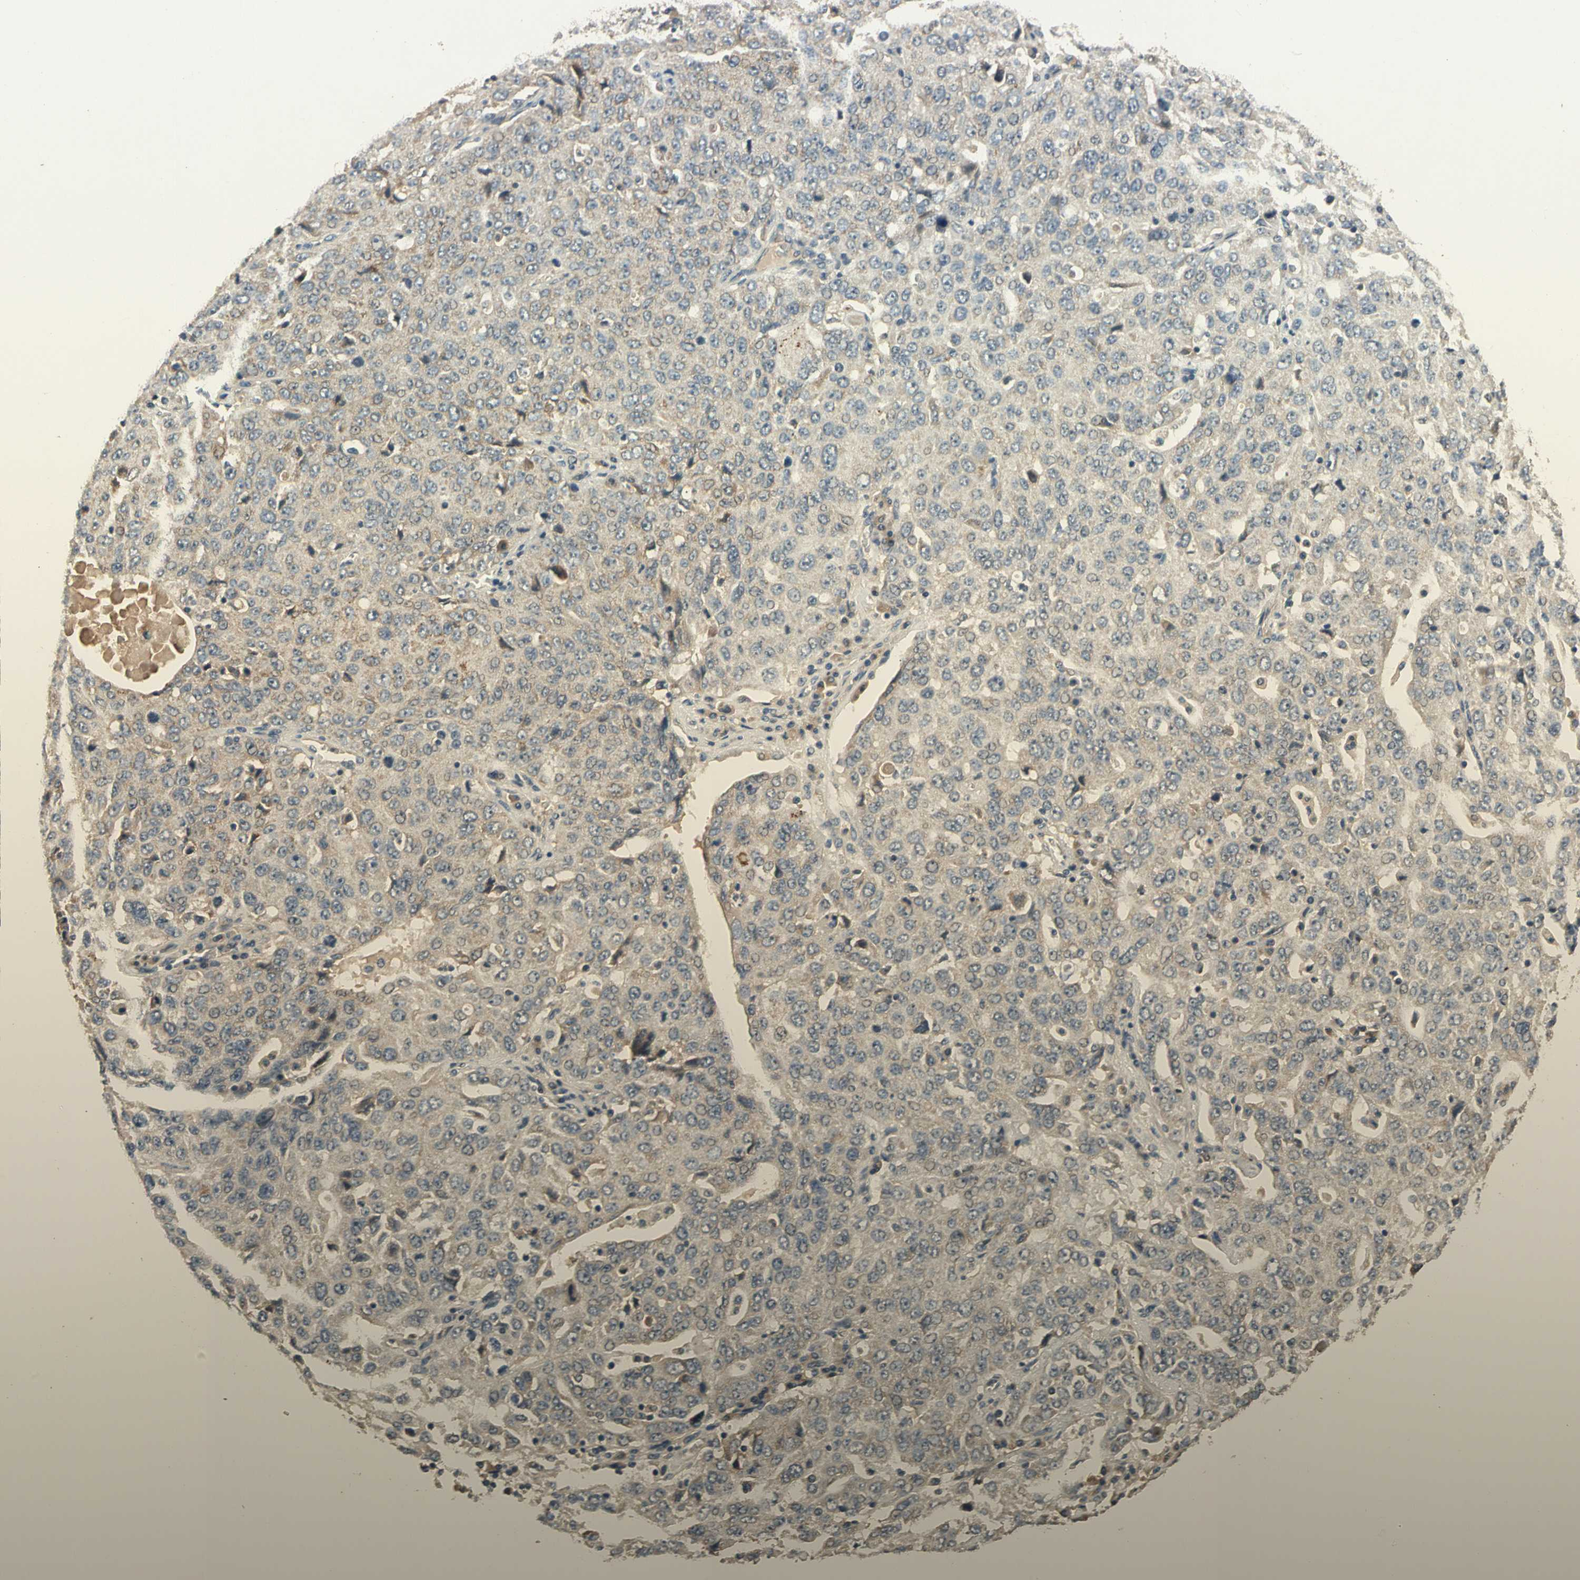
{"staining": {"intensity": "negative", "quantity": "none", "location": "none"}, "tissue": "ovarian cancer", "cell_type": "Tumor cells", "image_type": "cancer", "snomed": [{"axis": "morphology", "description": "Carcinoma, endometroid"}, {"axis": "topography", "description": "Ovary"}], "caption": "Tumor cells are negative for brown protein staining in ovarian cancer (endometroid carcinoma).", "gene": "ALKBH3", "patient": {"sex": "female", "age": 62}}